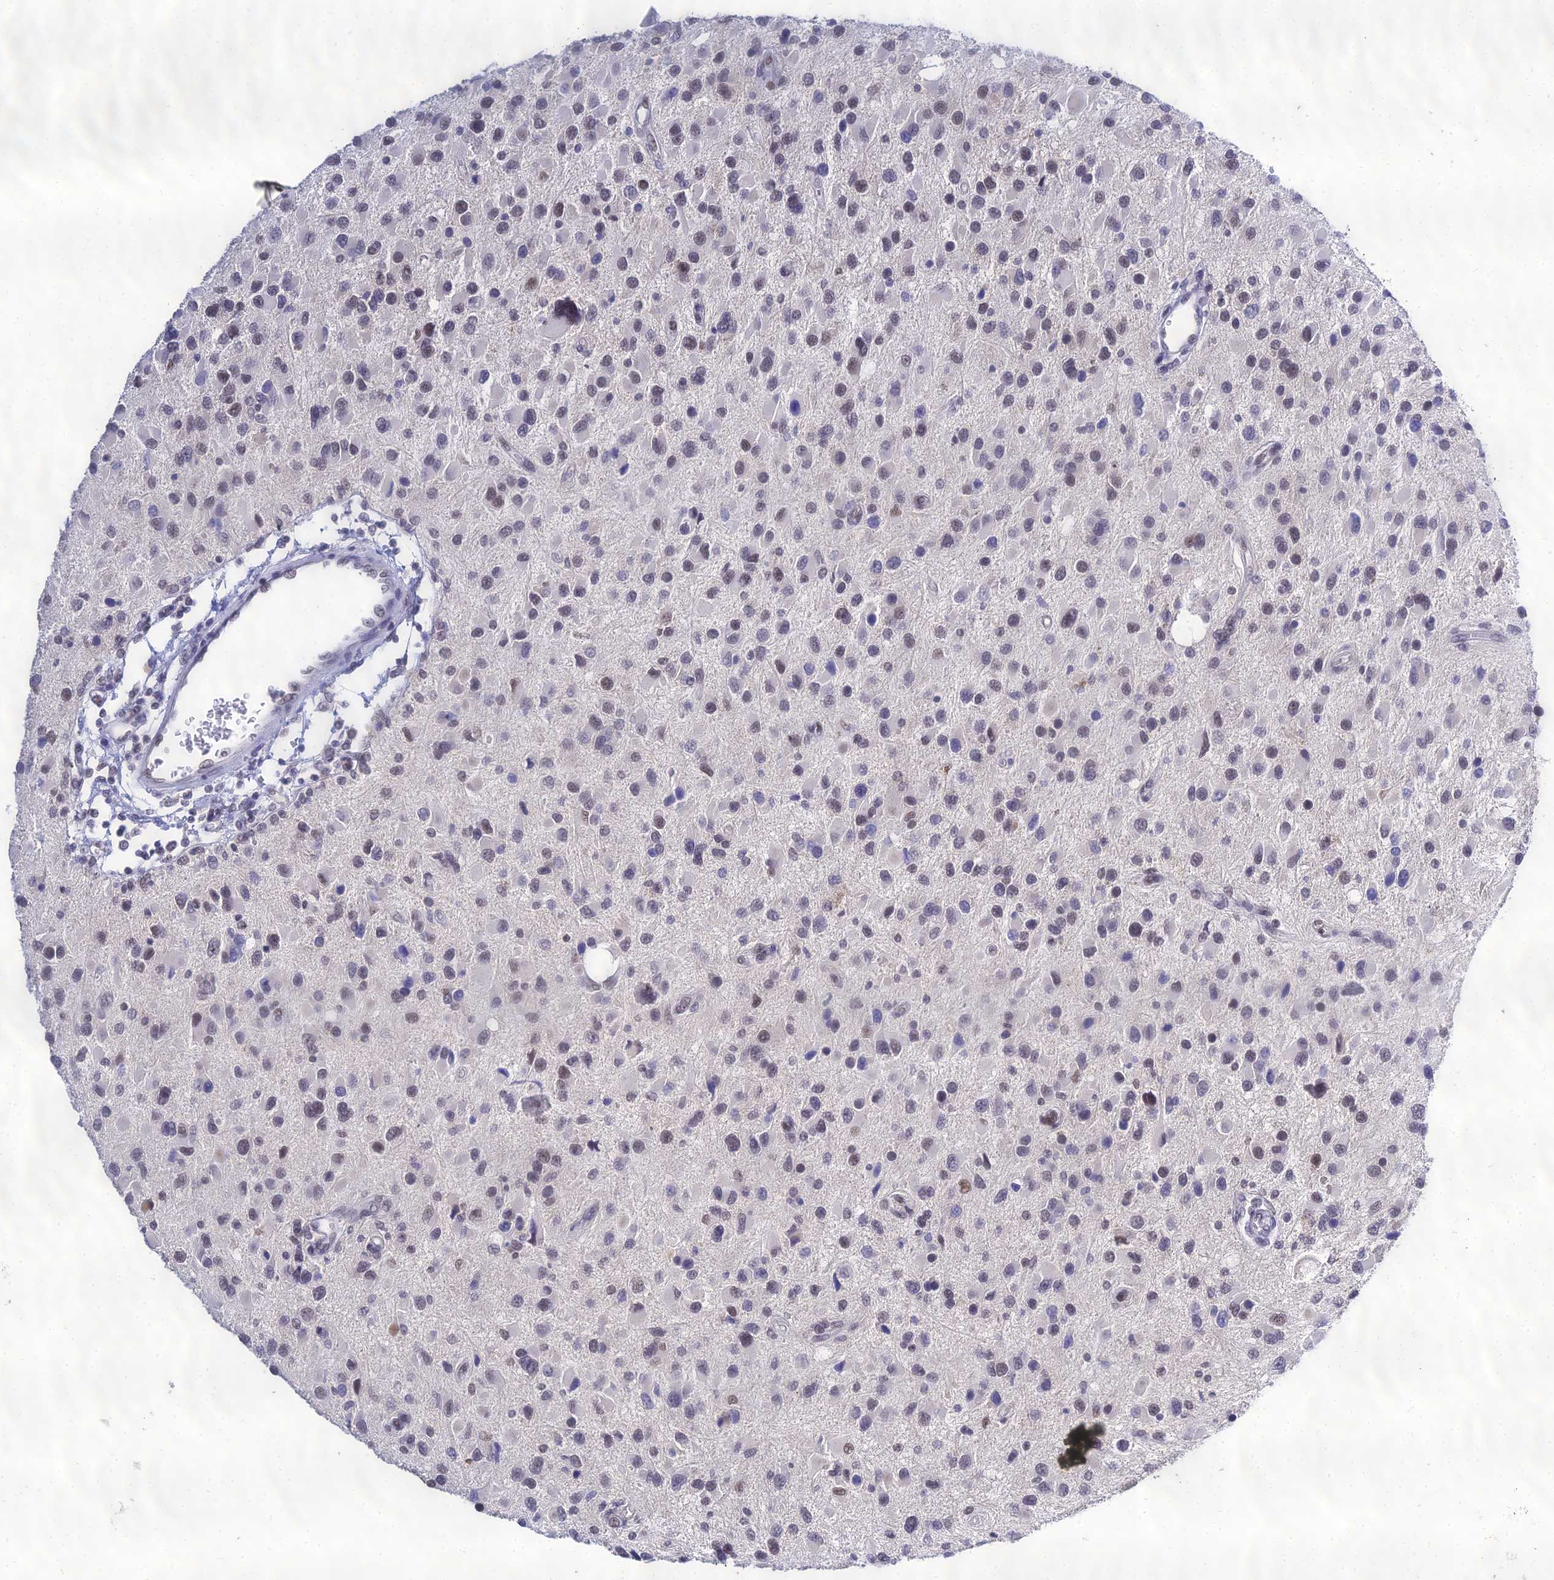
{"staining": {"intensity": "weak", "quantity": ">75%", "location": "nuclear"}, "tissue": "glioma", "cell_type": "Tumor cells", "image_type": "cancer", "snomed": [{"axis": "morphology", "description": "Glioma, malignant, High grade"}, {"axis": "topography", "description": "Brain"}], "caption": "Immunohistochemistry staining of malignant high-grade glioma, which reveals low levels of weak nuclear staining in approximately >75% of tumor cells indicating weak nuclear protein staining. The staining was performed using DAB (3,3'-diaminobenzidine) (brown) for protein detection and nuclei were counterstained in hematoxylin (blue).", "gene": "PPP4R2", "patient": {"sex": "male", "age": 53}}